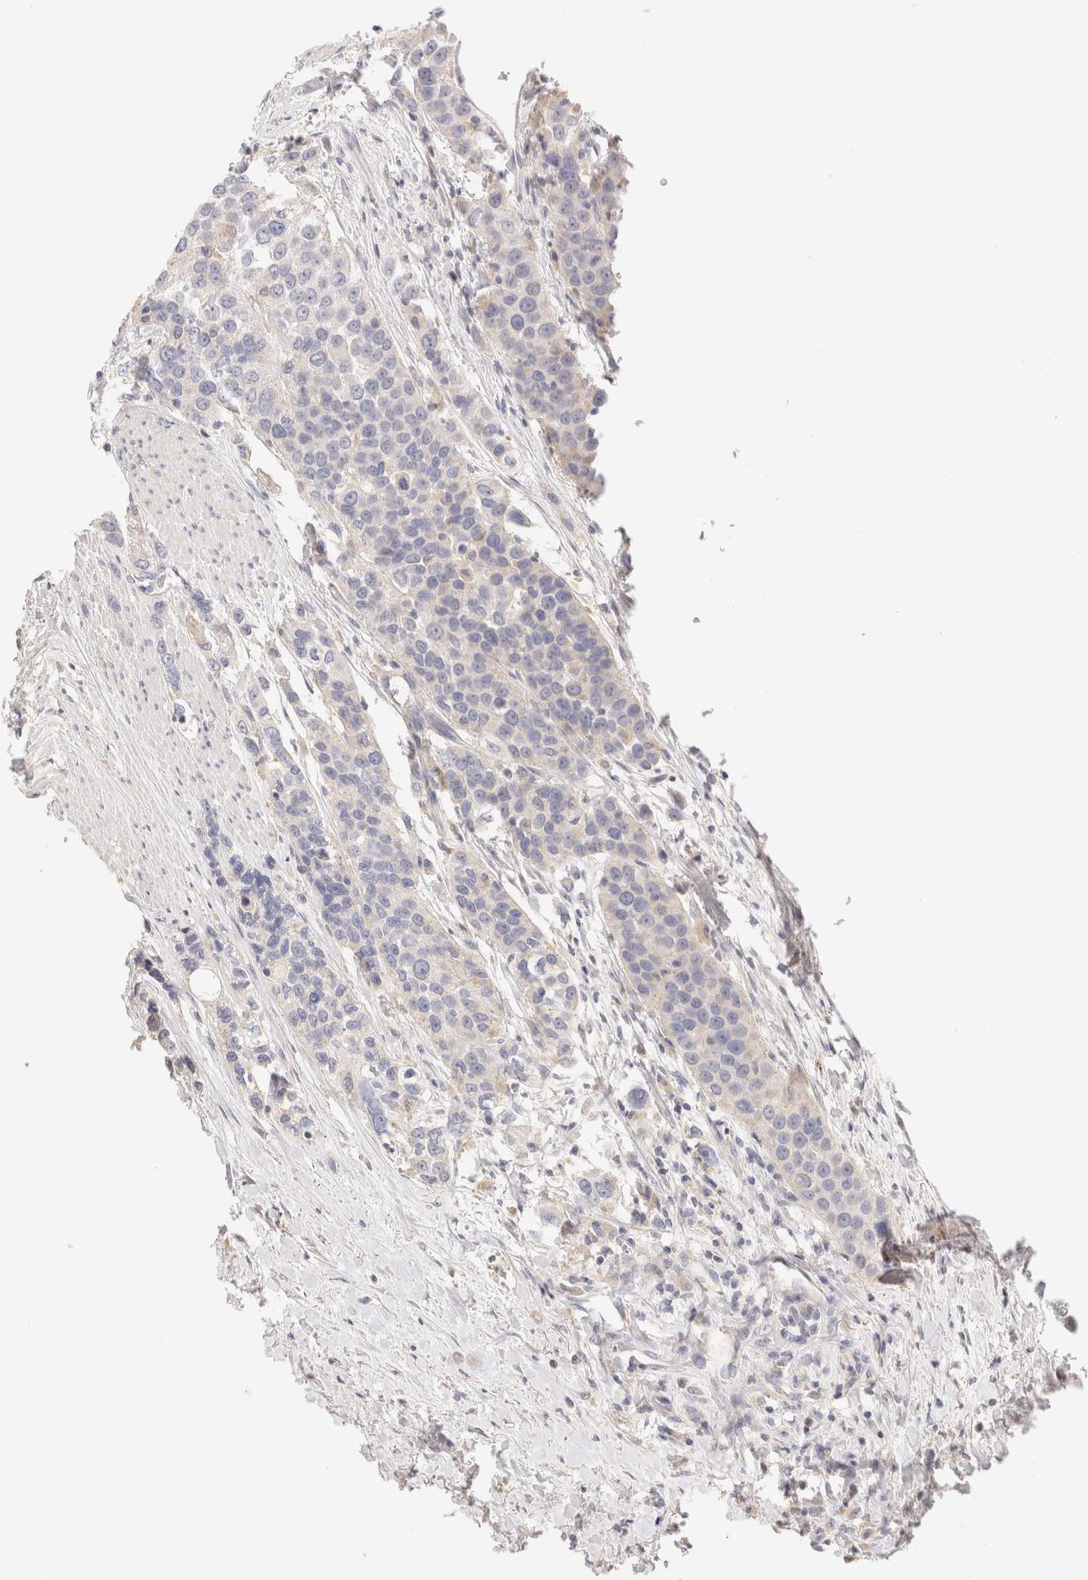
{"staining": {"intensity": "negative", "quantity": "none", "location": "none"}, "tissue": "urothelial cancer", "cell_type": "Tumor cells", "image_type": "cancer", "snomed": [{"axis": "morphology", "description": "Urothelial carcinoma, High grade"}, {"axis": "topography", "description": "Urinary bladder"}], "caption": "High magnification brightfield microscopy of urothelial cancer stained with DAB (brown) and counterstained with hematoxylin (blue): tumor cells show no significant staining. The staining was performed using DAB (3,3'-diaminobenzidine) to visualize the protein expression in brown, while the nuclei were stained in blue with hematoxylin (Magnification: 20x).", "gene": "SCGB2A2", "patient": {"sex": "female", "age": 80}}